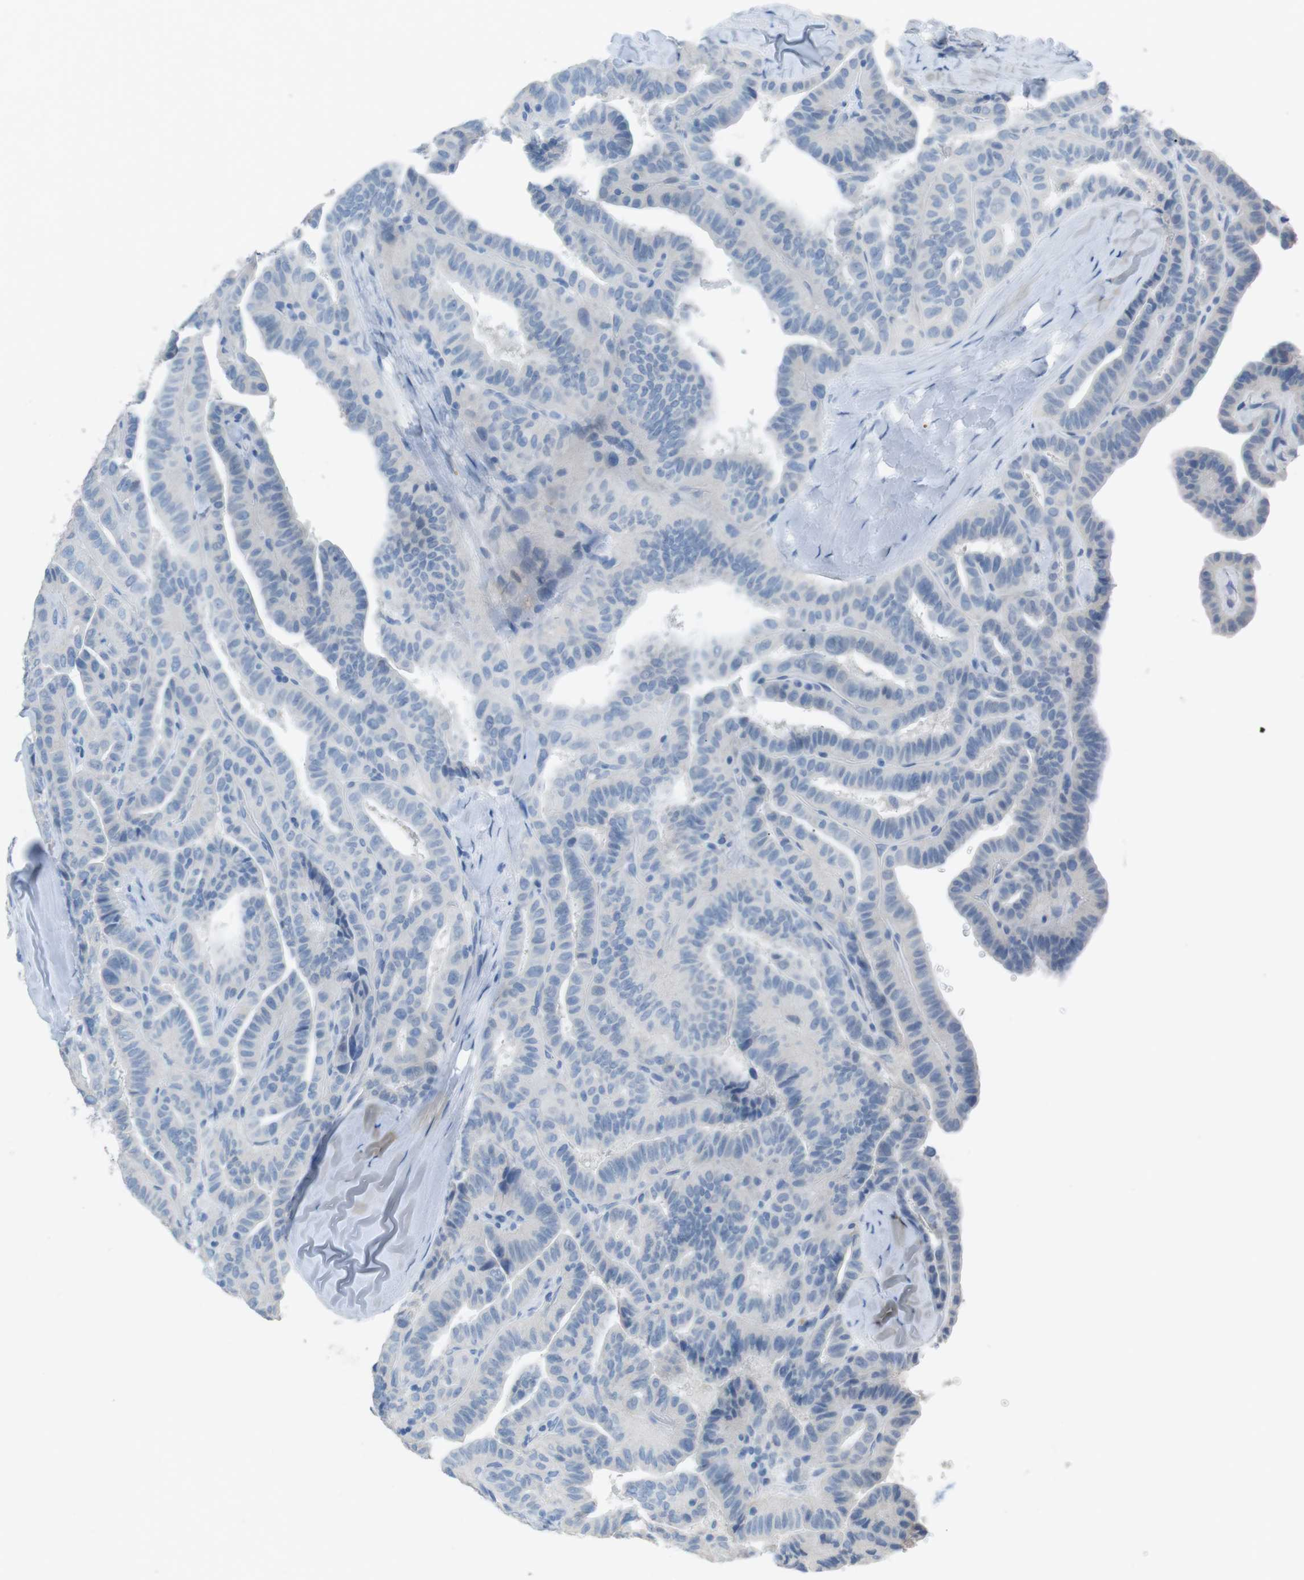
{"staining": {"intensity": "negative", "quantity": "none", "location": "none"}, "tissue": "thyroid cancer", "cell_type": "Tumor cells", "image_type": "cancer", "snomed": [{"axis": "morphology", "description": "Papillary adenocarcinoma, NOS"}, {"axis": "topography", "description": "Thyroid gland"}], "caption": "Micrograph shows no protein positivity in tumor cells of papillary adenocarcinoma (thyroid) tissue.", "gene": "SALL4", "patient": {"sex": "male", "age": 77}}